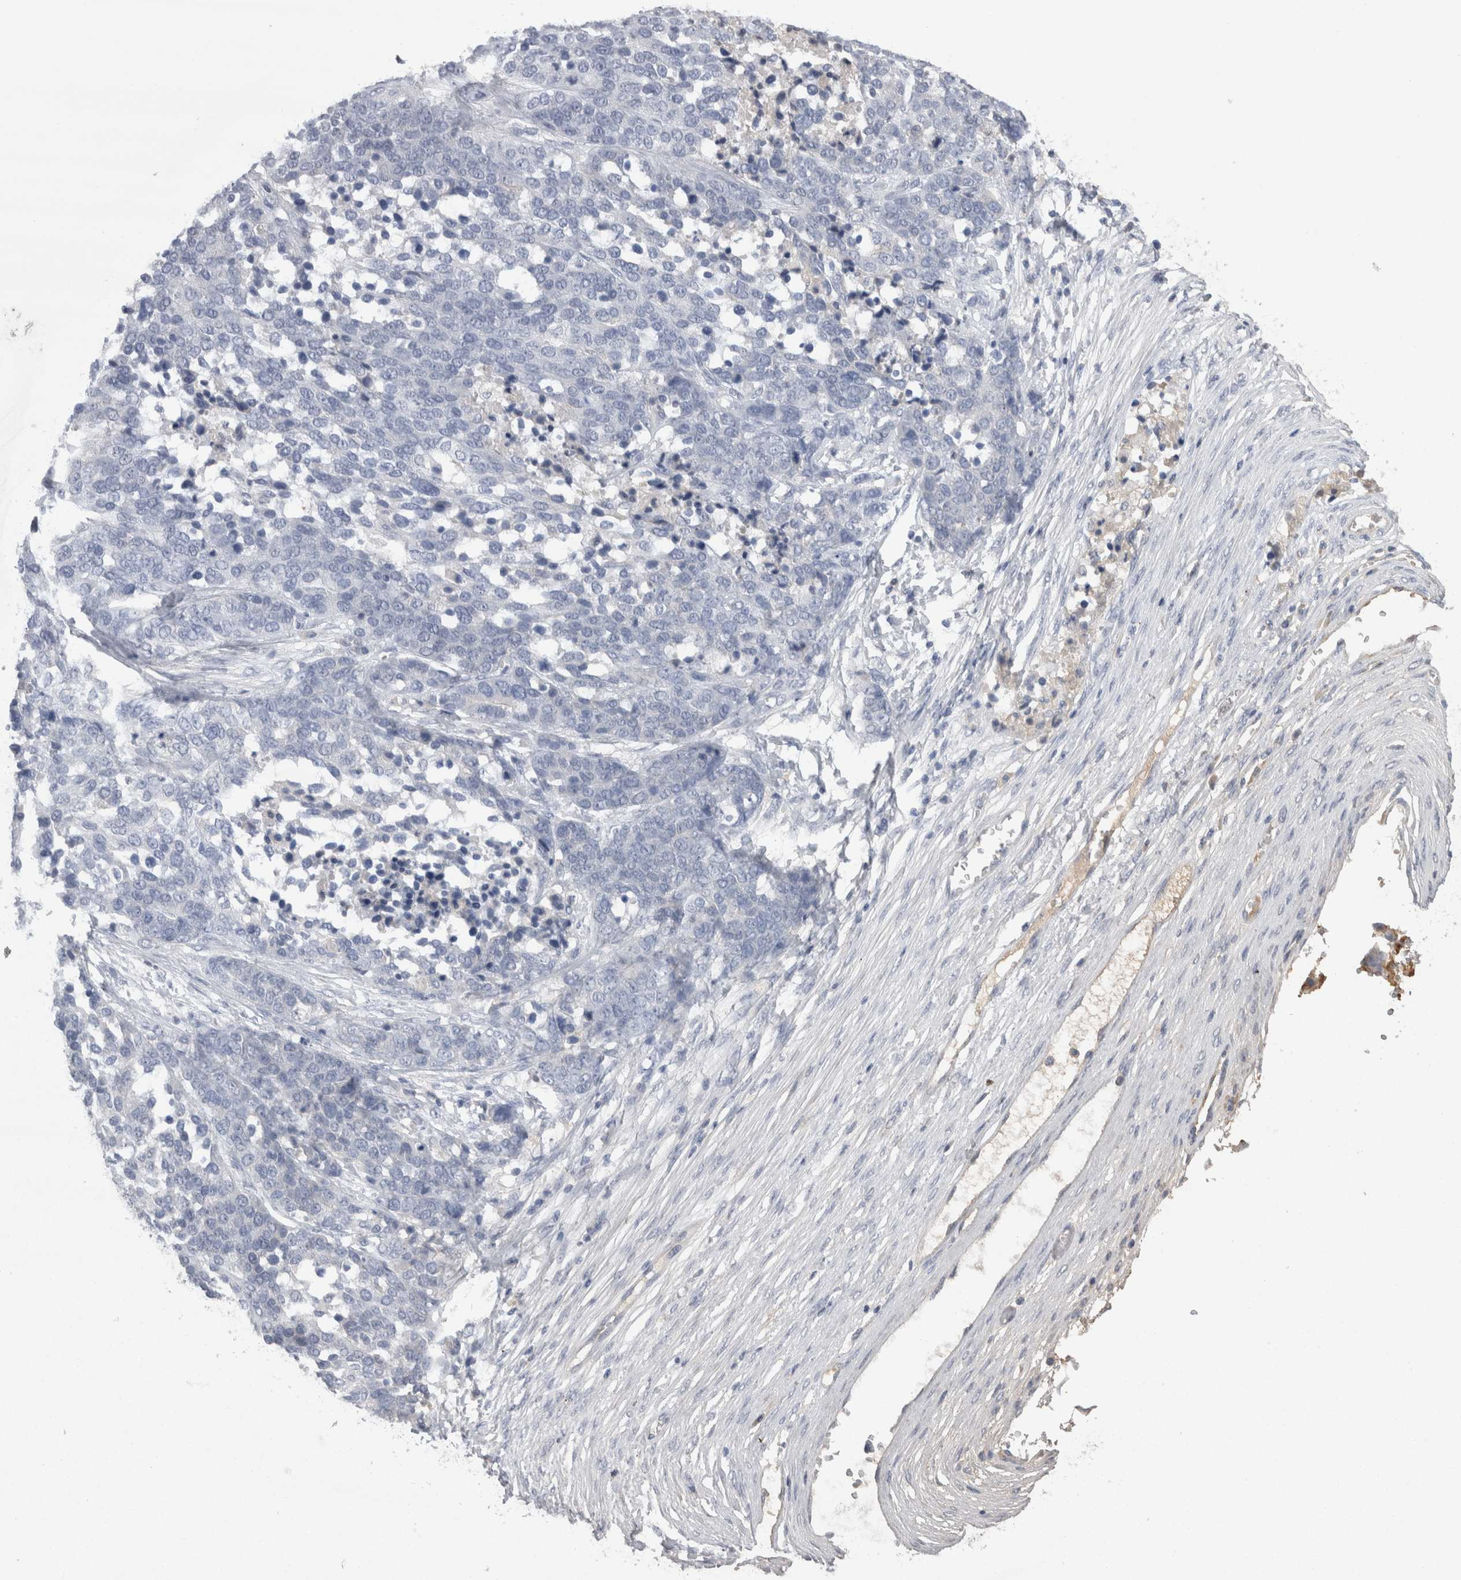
{"staining": {"intensity": "negative", "quantity": "none", "location": "none"}, "tissue": "ovarian cancer", "cell_type": "Tumor cells", "image_type": "cancer", "snomed": [{"axis": "morphology", "description": "Cystadenocarcinoma, serous, NOS"}, {"axis": "topography", "description": "Ovary"}], "caption": "Immunohistochemical staining of ovarian cancer shows no significant staining in tumor cells.", "gene": "REG1A", "patient": {"sex": "female", "age": 44}}